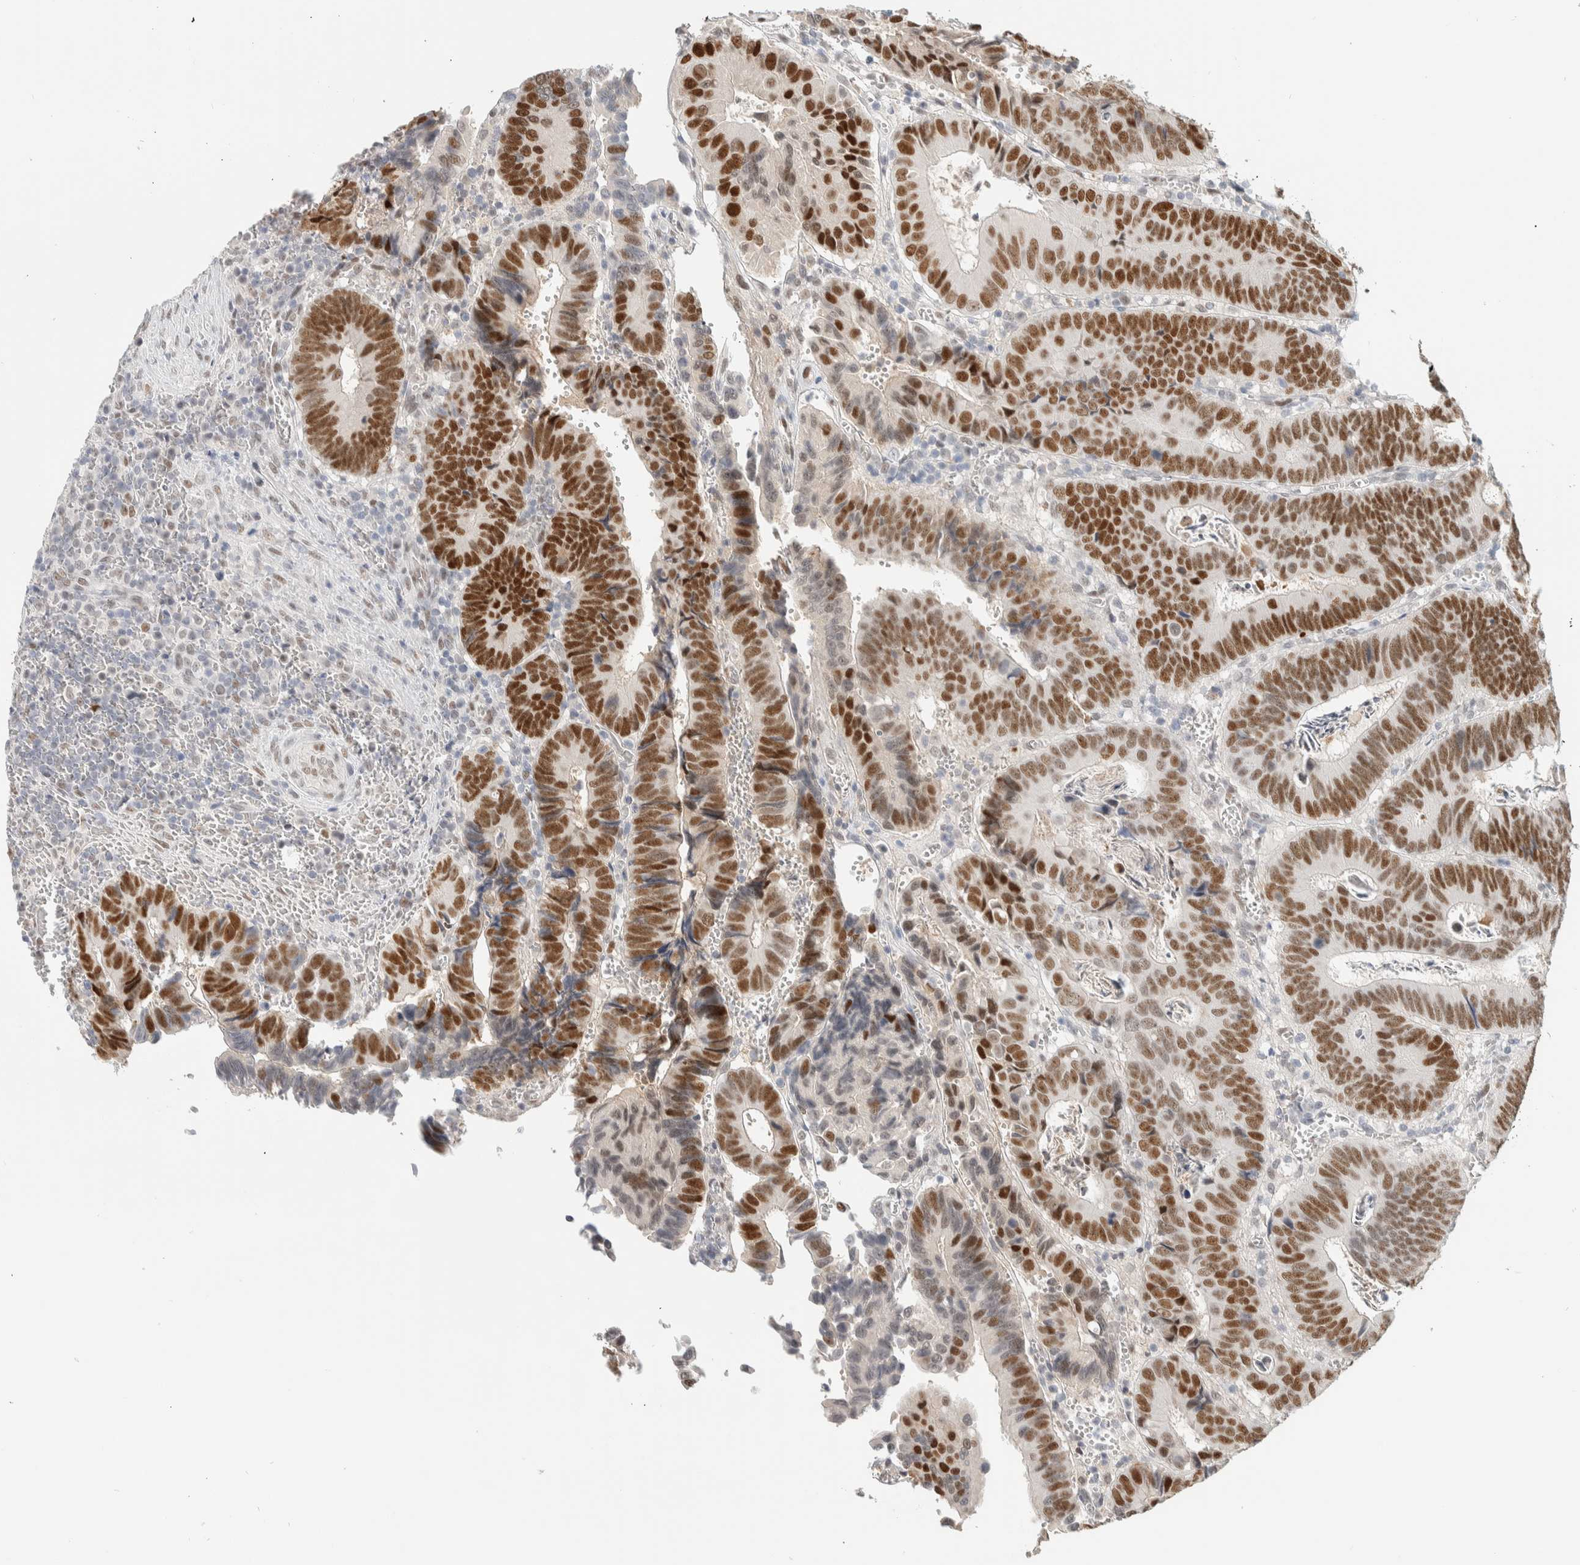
{"staining": {"intensity": "strong", "quantity": ">75%", "location": "nuclear"}, "tissue": "colorectal cancer", "cell_type": "Tumor cells", "image_type": "cancer", "snomed": [{"axis": "morphology", "description": "Inflammation, NOS"}, {"axis": "morphology", "description": "Adenocarcinoma, NOS"}, {"axis": "topography", "description": "Colon"}], "caption": "Colorectal adenocarcinoma was stained to show a protein in brown. There is high levels of strong nuclear expression in approximately >75% of tumor cells. The staining was performed using DAB to visualize the protein expression in brown, while the nuclei were stained in blue with hematoxylin (Magnification: 20x).", "gene": "PUS7", "patient": {"sex": "male", "age": 72}}